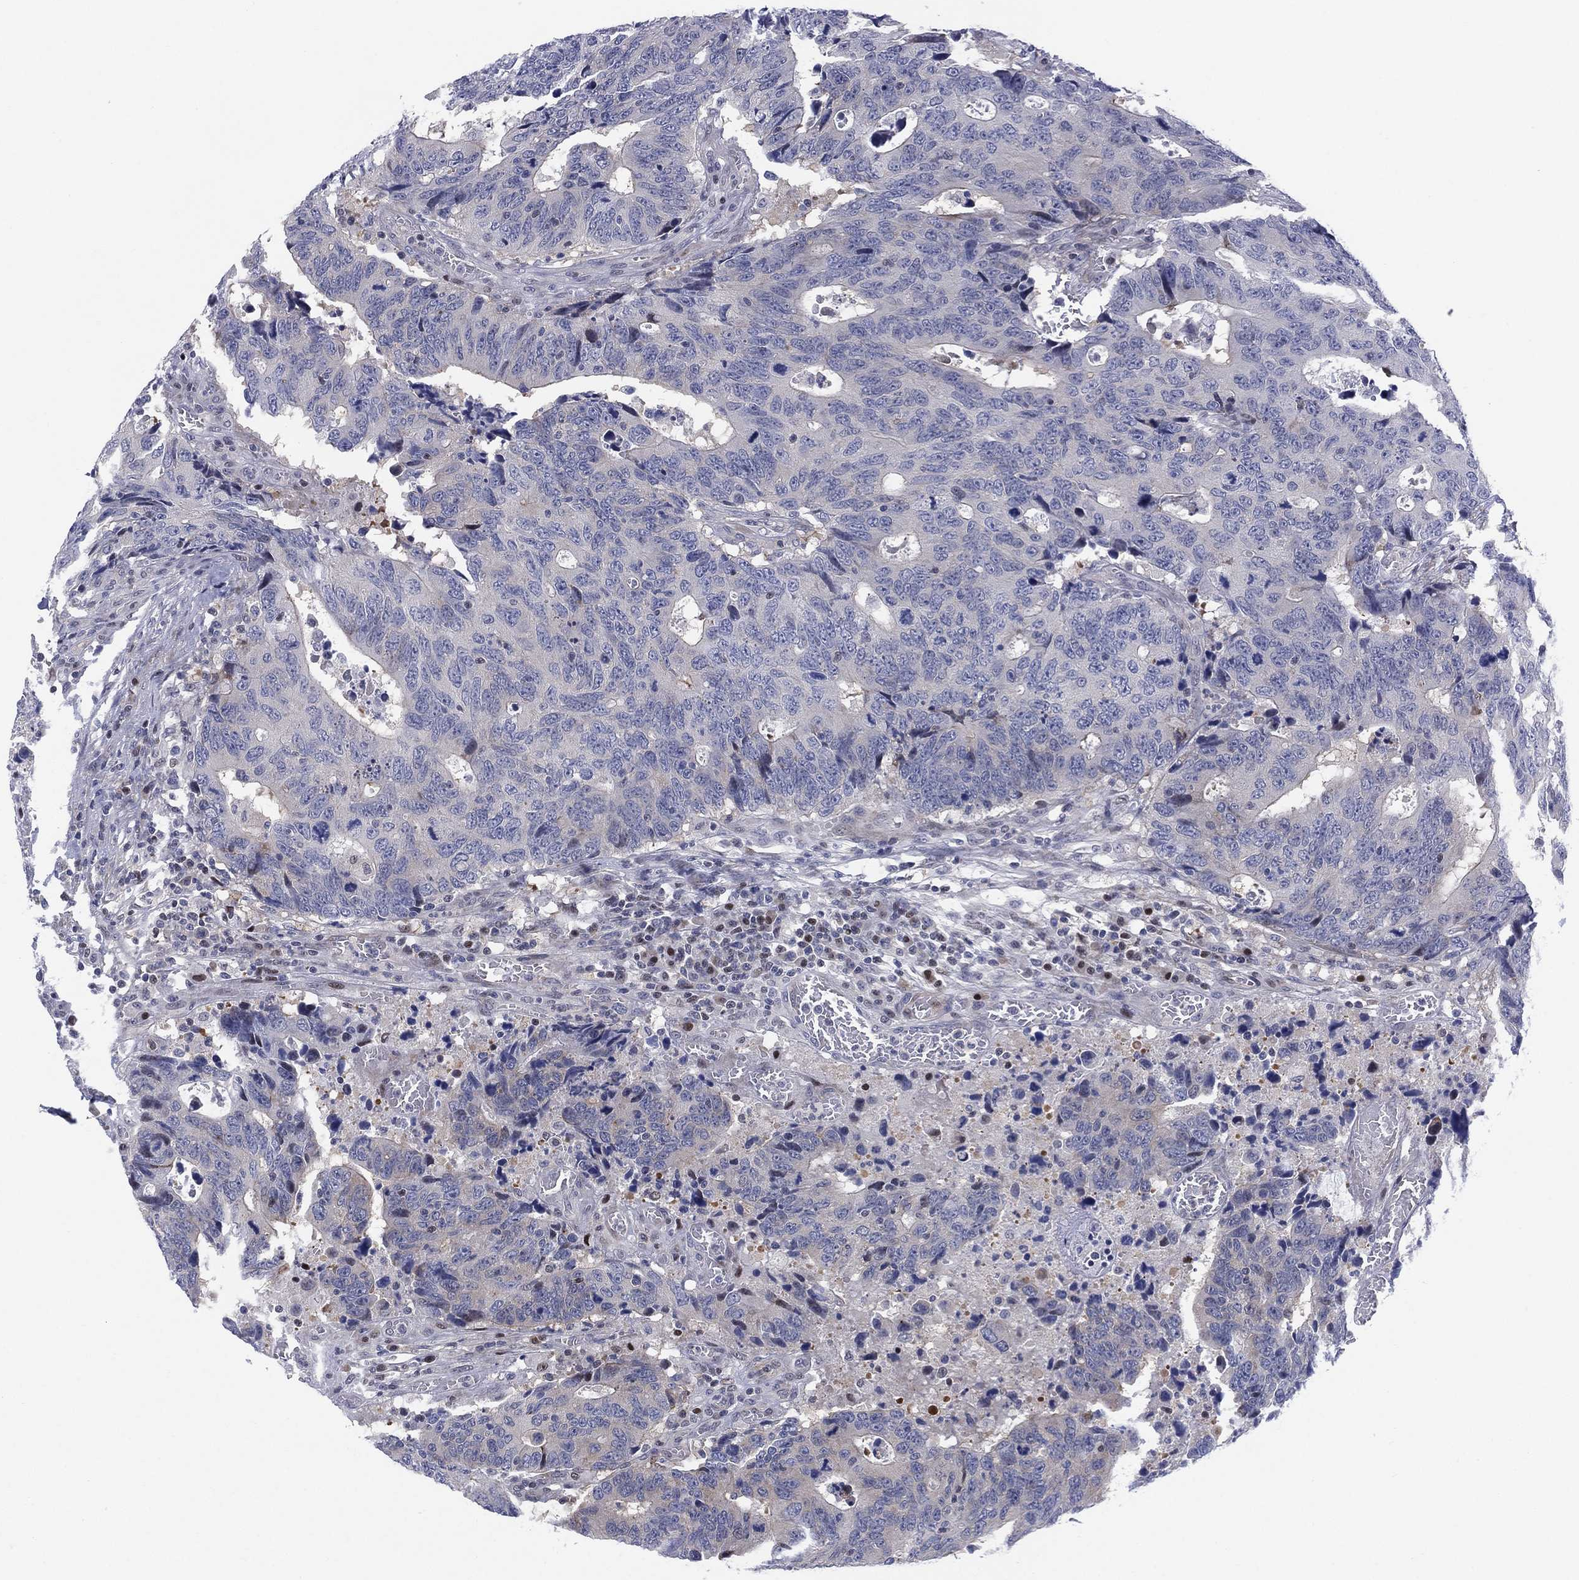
{"staining": {"intensity": "negative", "quantity": "none", "location": "none"}, "tissue": "colorectal cancer", "cell_type": "Tumor cells", "image_type": "cancer", "snomed": [{"axis": "morphology", "description": "Adenocarcinoma, NOS"}, {"axis": "topography", "description": "Colon"}], "caption": "Tumor cells show no significant protein positivity in adenocarcinoma (colorectal).", "gene": "SLC4A4", "patient": {"sex": "female", "age": 77}}